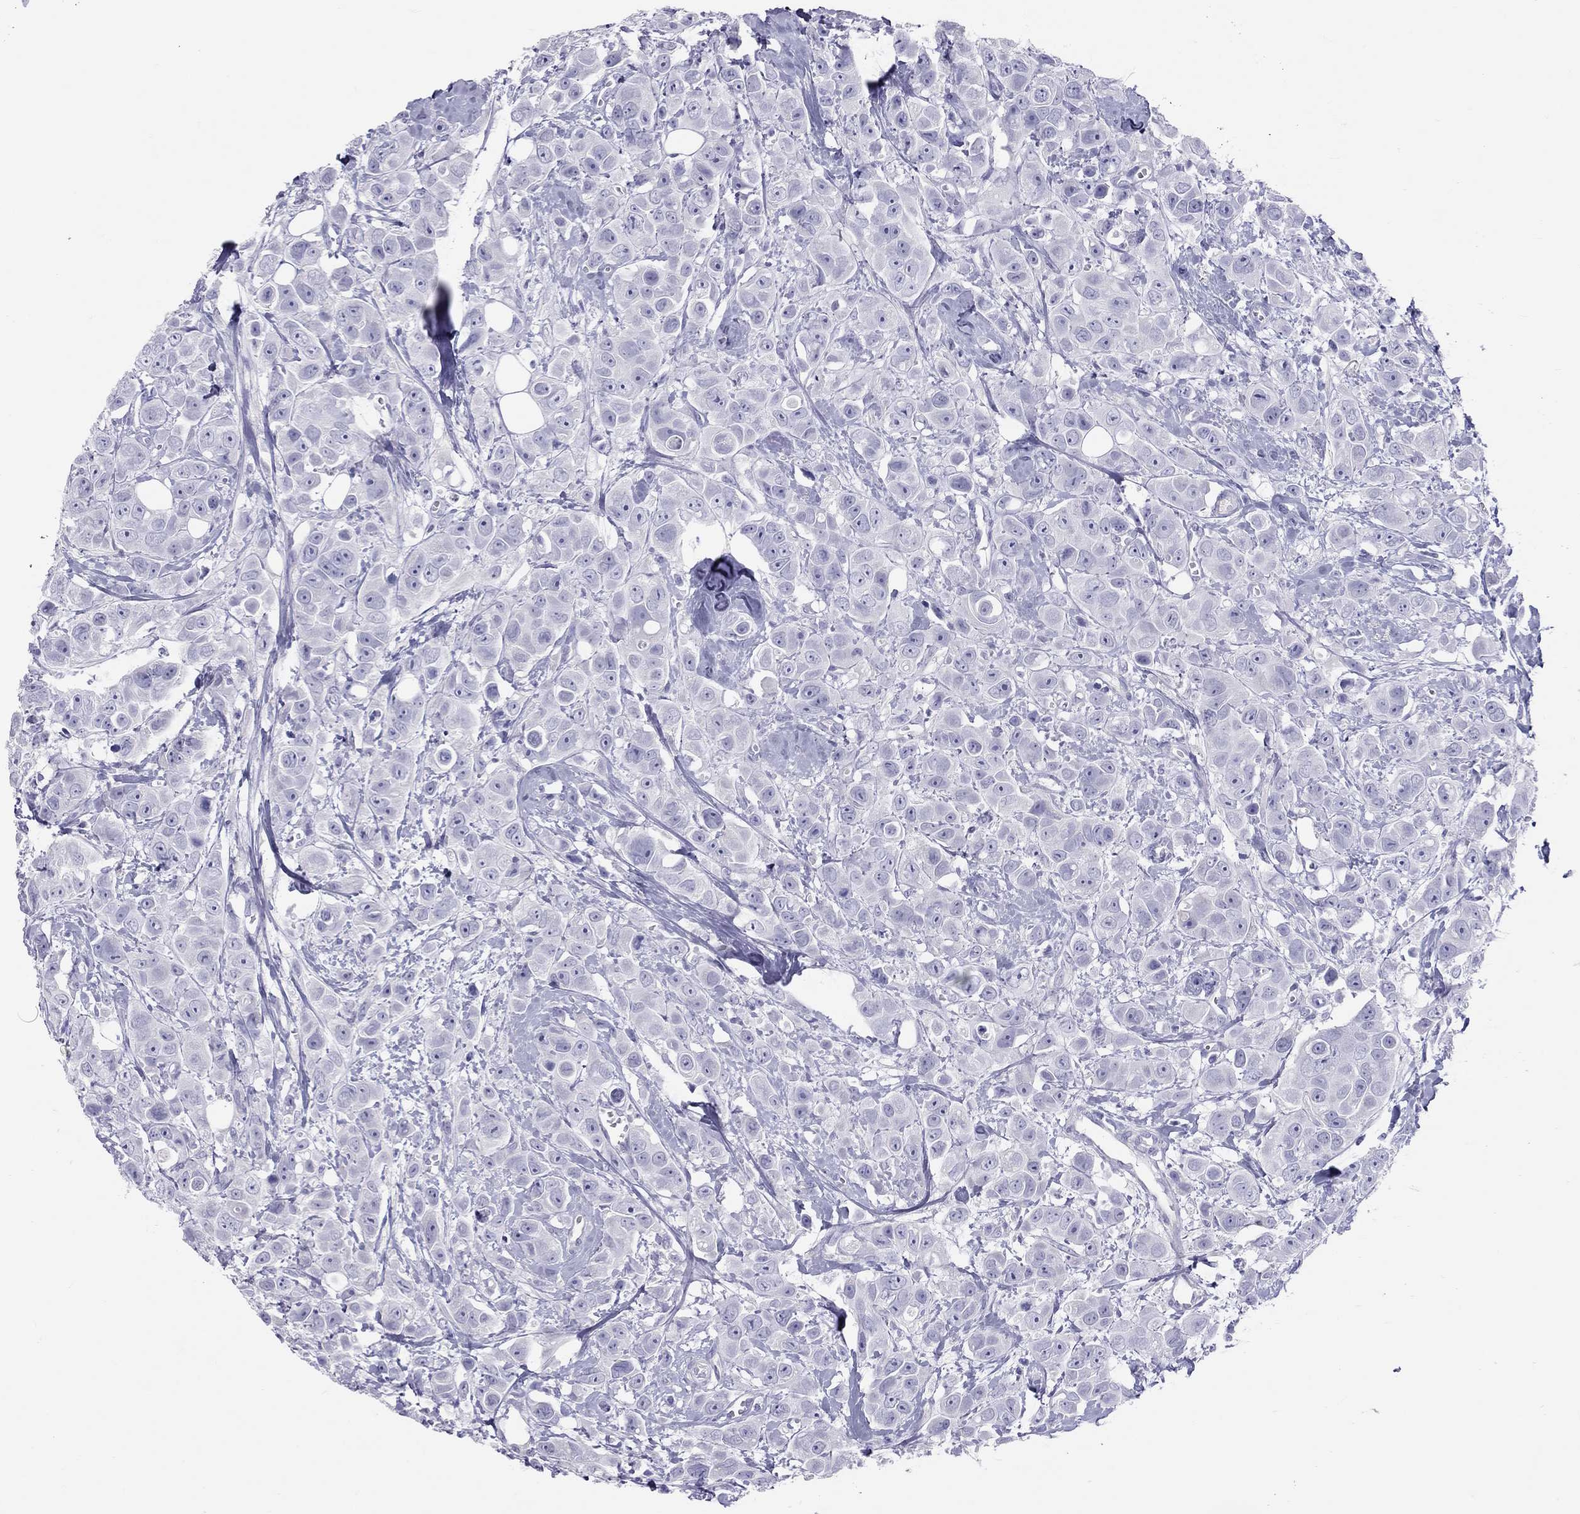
{"staining": {"intensity": "negative", "quantity": "none", "location": "none"}, "tissue": "breast cancer", "cell_type": "Tumor cells", "image_type": "cancer", "snomed": [{"axis": "morphology", "description": "Duct carcinoma"}, {"axis": "topography", "description": "Breast"}], "caption": "Immunohistochemistry (IHC) photomicrograph of human breast cancer (invasive ductal carcinoma) stained for a protein (brown), which exhibits no staining in tumor cells.", "gene": "PSMB11", "patient": {"sex": "female", "age": 35}}